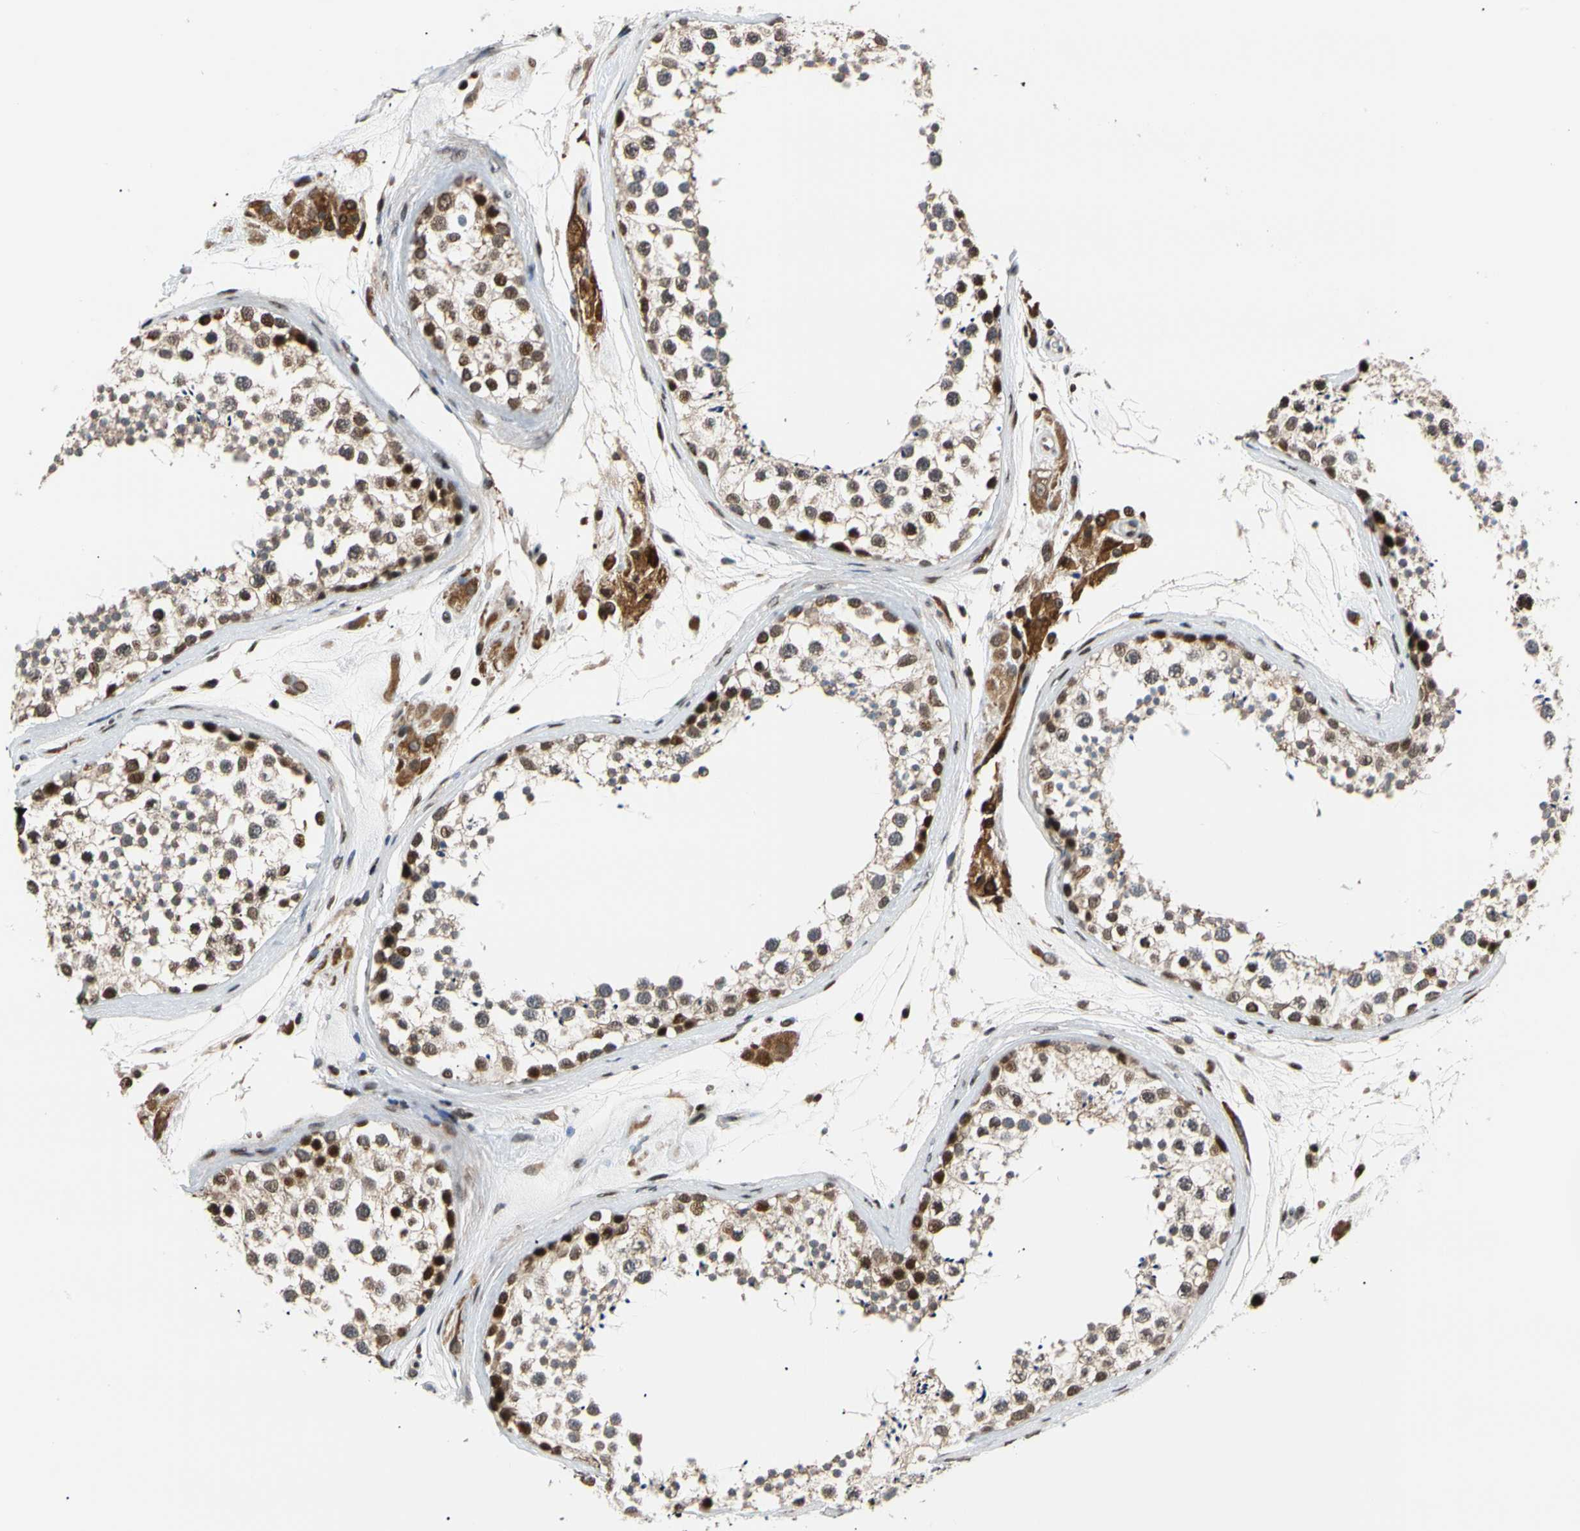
{"staining": {"intensity": "moderate", "quantity": "25%-75%", "location": "nuclear"}, "tissue": "testis", "cell_type": "Cells in seminiferous ducts", "image_type": "normal", "snomed": [{"axis": "morphology", "description": "Normal tissue, NOS"}, {"axis": "topography", "description": "Testis"}], "caption": "Brown immunohistochemical staining in unremarkable testis shows moderate nuclear positivity in approximately 25%-75% of cells in seminiferous ducts. Using DAB (3,3'-diaminobenzidine) (brown) and hematoxylin (blue) stains, captured at high magnification using brightfield microscopy.", "gene": "E2F1", "patient": {"sex": "male", "age": 46}}